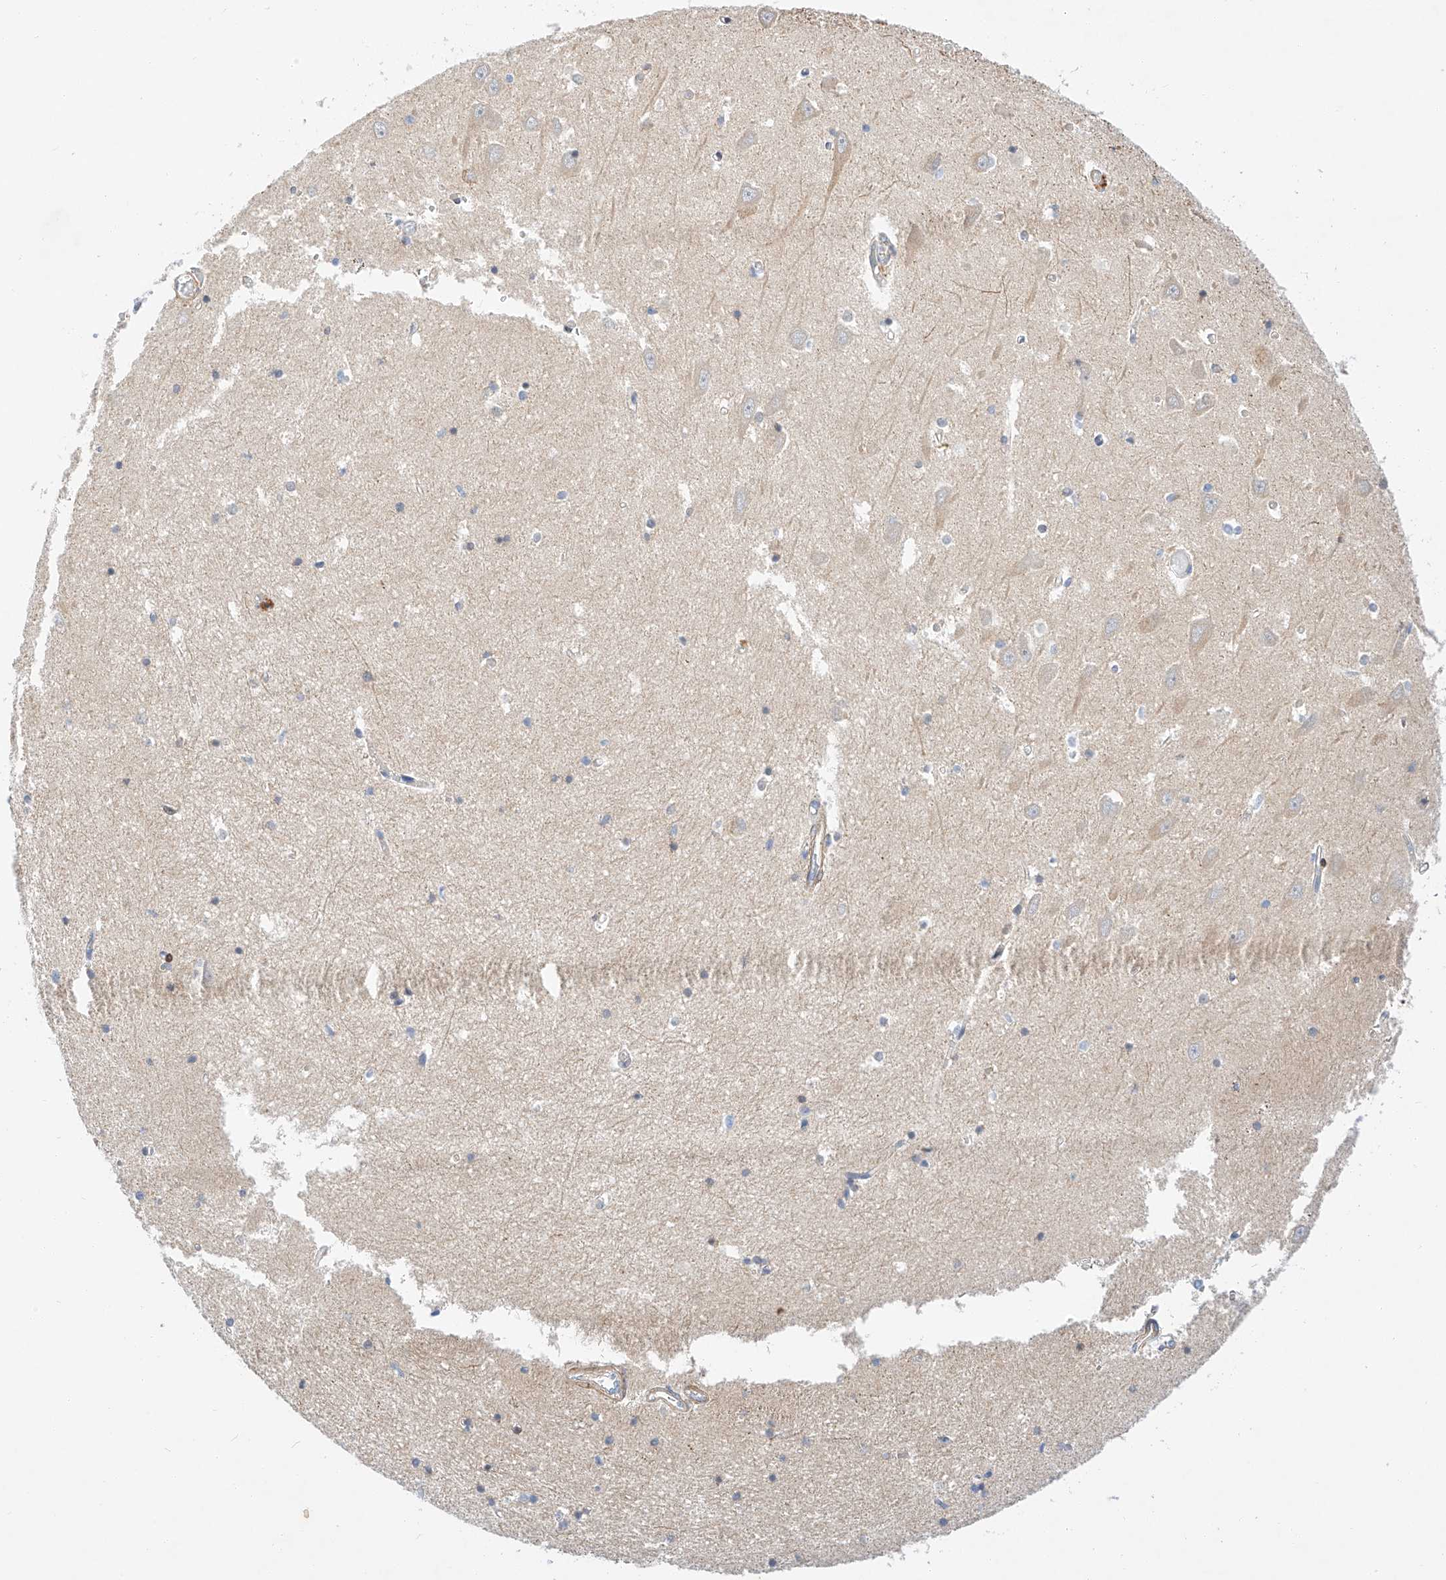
{"staining": {"intensity": "negative", "quantity": "none", "location": "none"}, "tissue": "hippocampus", "cell_type": "Glial cells", "image_type": "normal", "snomed": [{"axis": "morphology", "description": "Normal tissue, NOS"}, {"axis": "topography", "description": "Hippocampus"}], "caption": "Immunohistochemistry (IHC) photomicrograph of normal hippocampus: hippocampus stained with DAB (3,3'-diaminobenzidine) reveals no significant protein positivity in glial cells.", "gene": "C6orf118", "patient": {"sex": "male", "age": 70}}